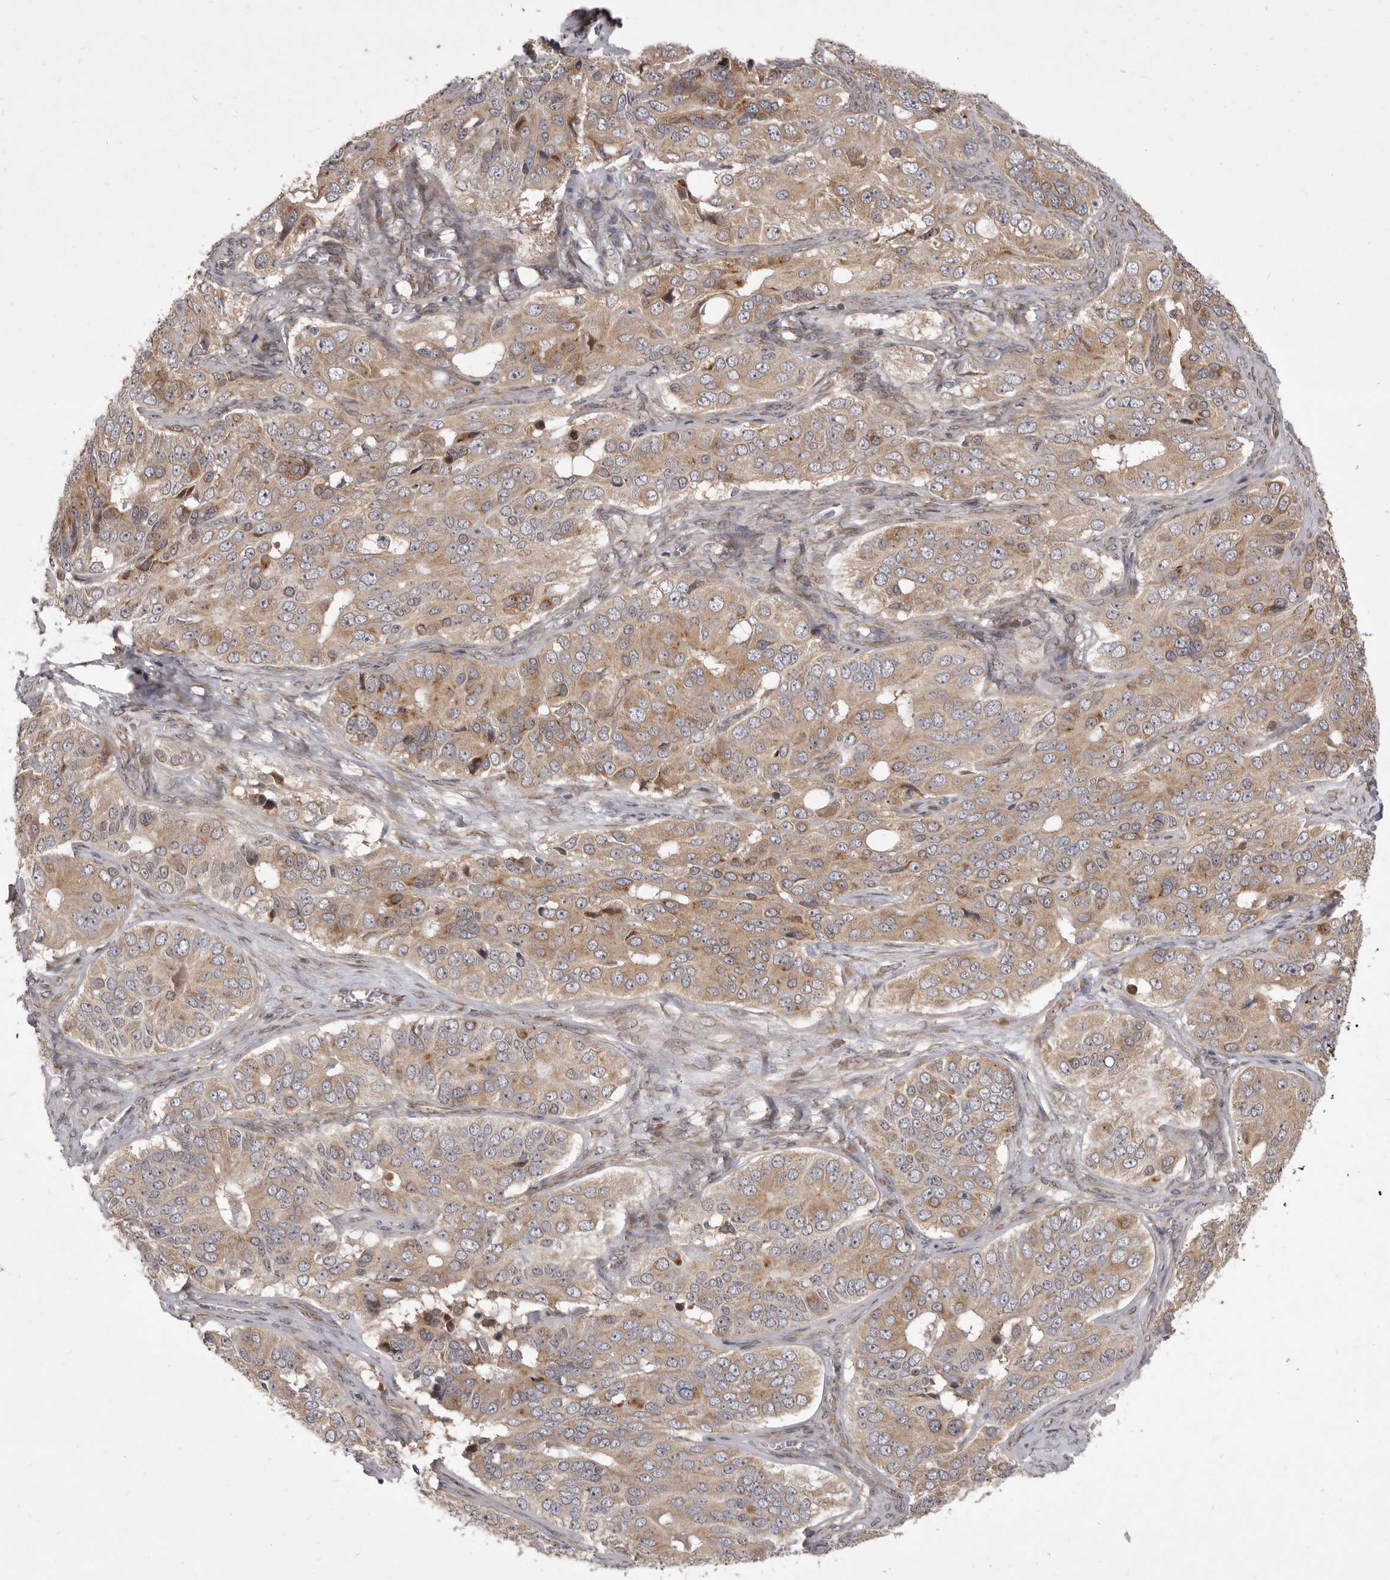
{"staining": {"intensity": "moderate", "quantity": ">75%", "location": "cytoplasmic/membranous"}, "tissue": "ovarian cancer", "cell_type": "Tumor cells", "image_type": "cancer", "snomed": [{"axis": "morphology", "description": "Carcinoma, endometroid"}, {"axis": "topography", "description": "Ovary"}], "caption": "Moderate cytoplasmic/membranous protein positivity is seen in approximately >75% of tumor cells in endometroid carcinoma (ovarian).", "gene": "TBC1D8B", "patient": {"sex": "female", "age": 51}}